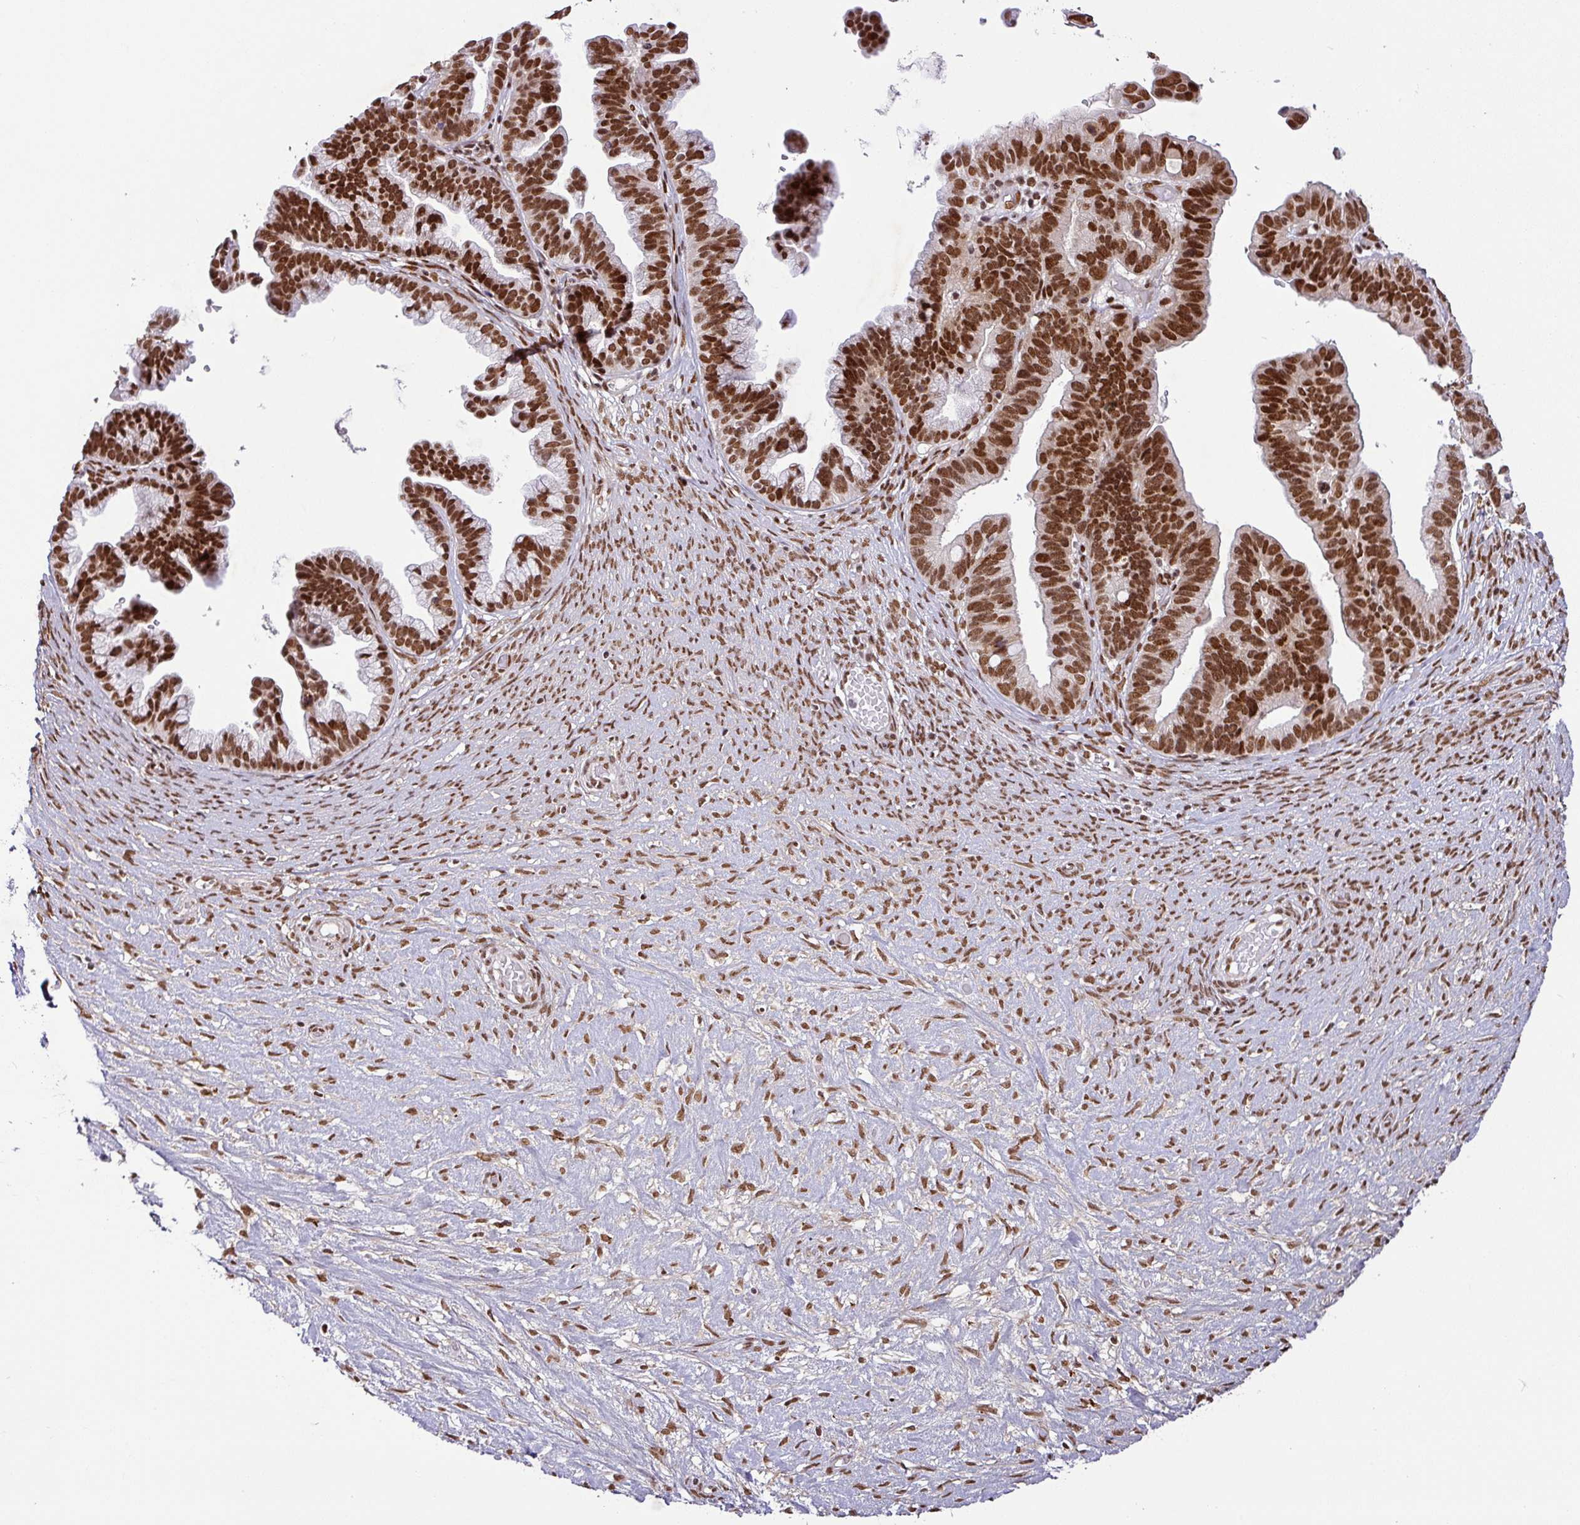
{"staining": {"intensity": "strong", "quantity": ">75%", "location": "nuclear"}, "tissue": "ovarian cancer", "cell_type": "Tumor cells", "image_type": "cancer", "snomed": [{"axis": "morphology", "description": "Cystadenocarcinoma, serous, NOS"}, {"axis": "topography", "description": "Ovary"}], "caption": "Ovarian cancer (serous cystadenocarcinoma) was stained to show a protein in brown. There is high levels of strong nuclear staining in approximately >75% of tumor cells.", "gene": "SRSF2", "patient": {"sex": "female", "age": 56}}